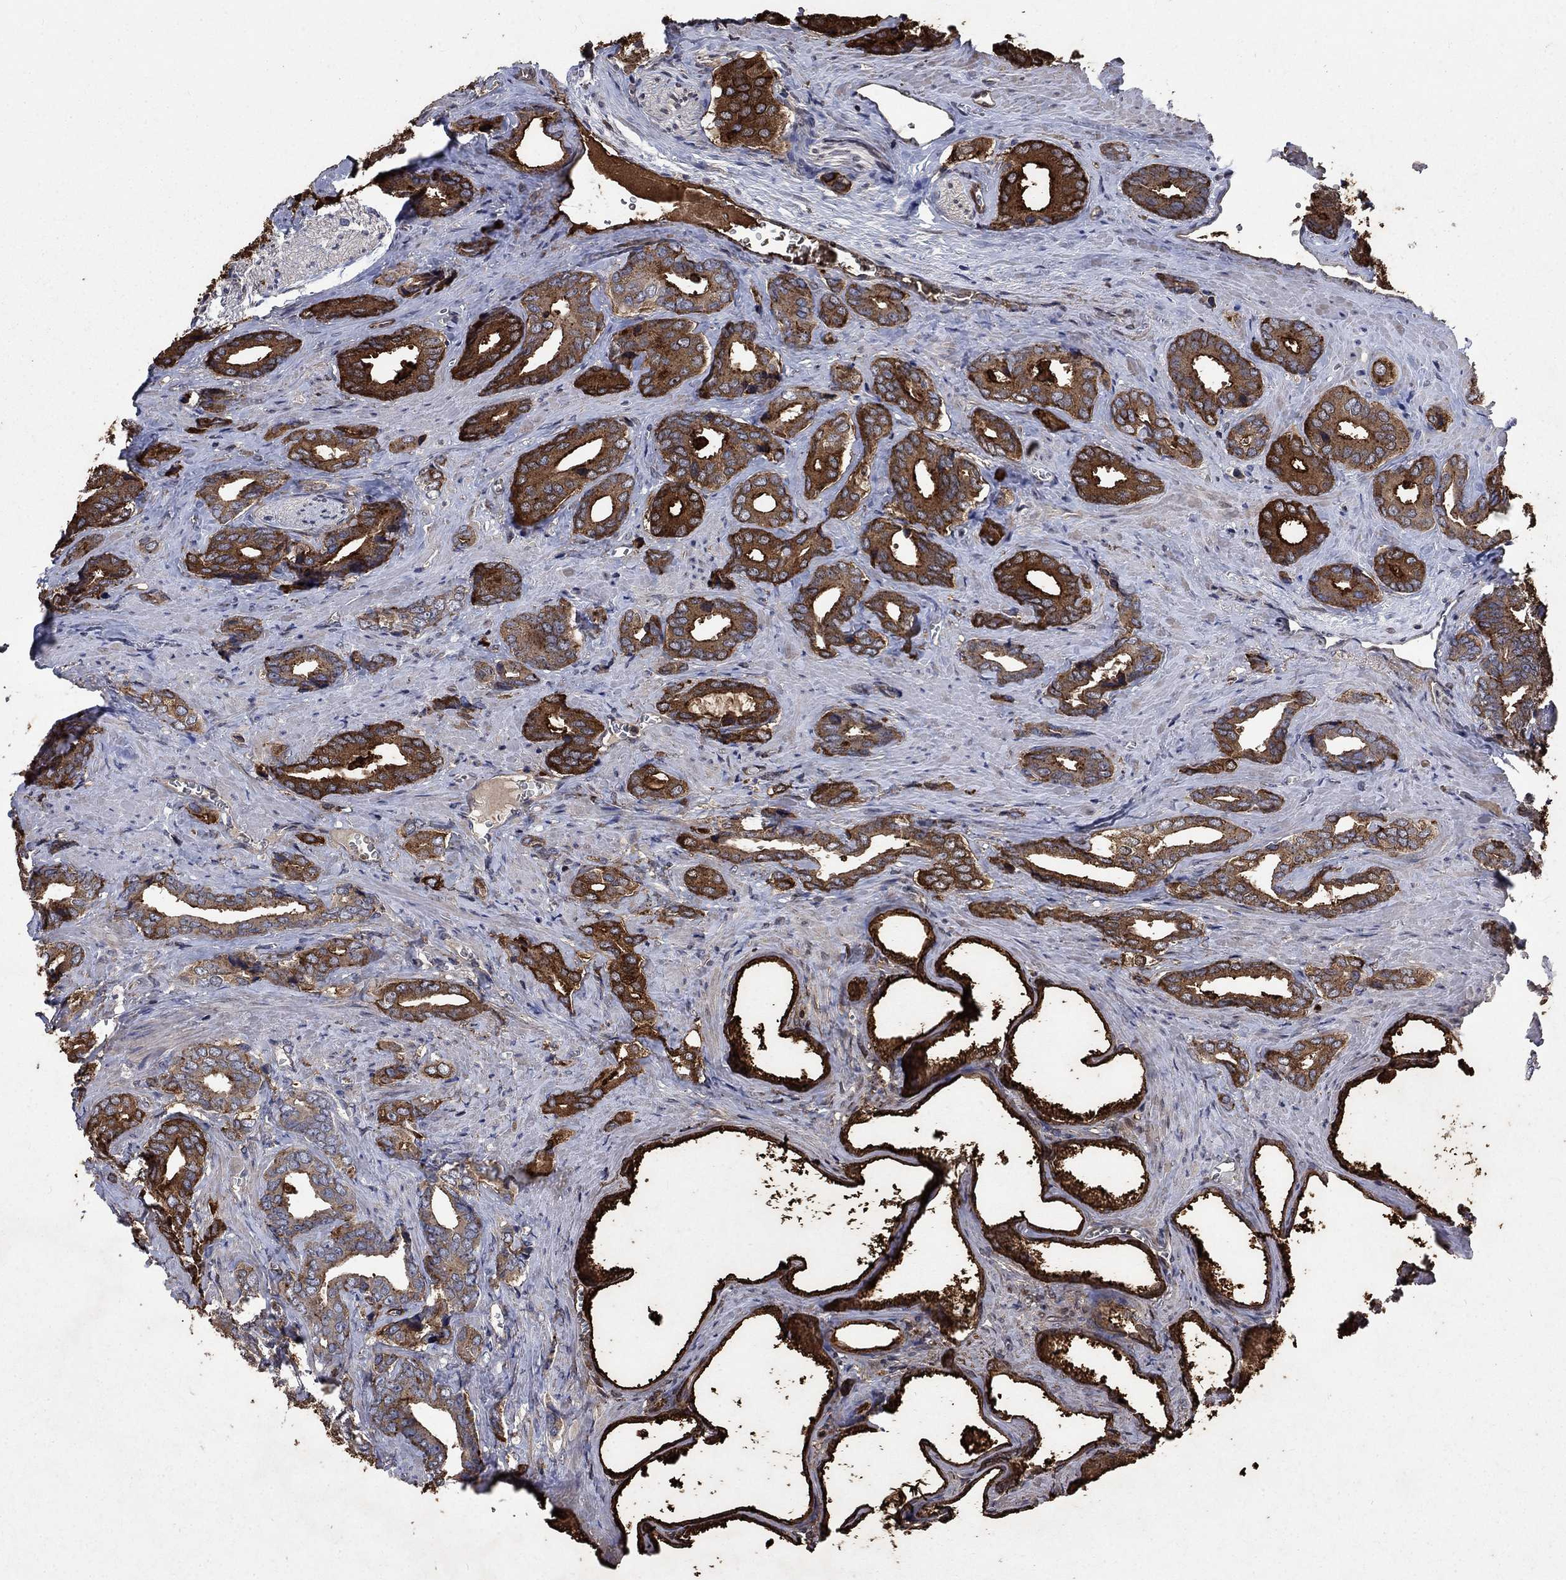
{"staining": {"intensity": "strong", "quantity": ">75%", "location": "cytoplasmic/membranous"}, "tissue": "prostate cancer", "cell_type": "Tumor cells", "image_type": "cancer", "snomed": [{"axis": "morphology", "description": "Adenocarcinoma, NOS"}, {"axis": "topography", "description": "Prostate"}], "caption": "The micrograph demonstrates a brown stain indicating the presence of a protein in the cytoplasmic/membranous of tumor cells in adenocarcinoma (prostate).", "gene": "PDE3A", "patient": {"sex": "male", "age": 66}}